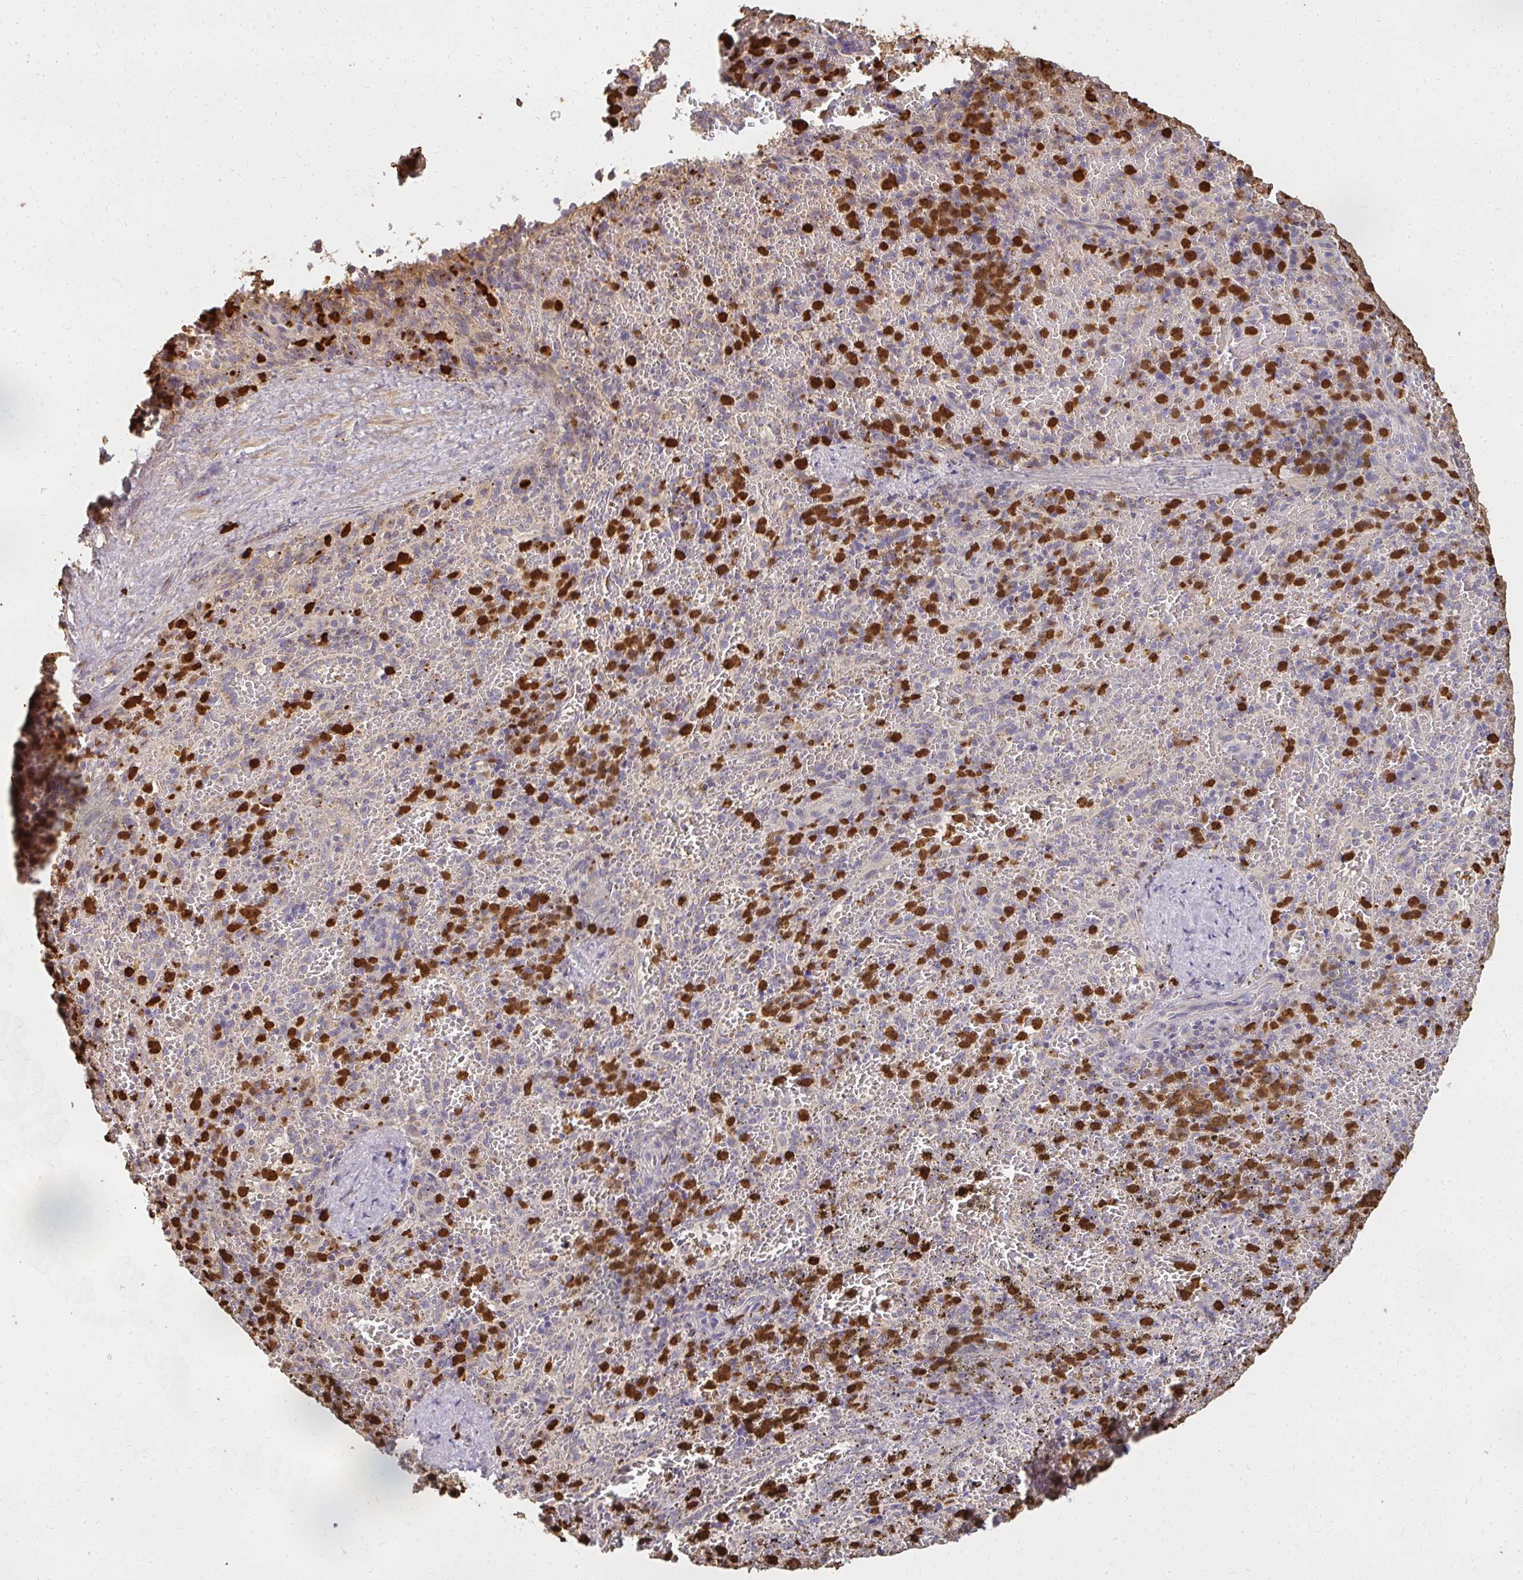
{"staining": {"intensity": "strong", "quantity": "25%-75%", "location": "cytoplasmic/membranous"}, "tissue": "spleen", "cell_type": "Cells in red pulp", "image_type": "normal", "snomed": [{"axis": "morphology", "description": "Normal tissue, NOS"}, {"axis": "topography", "description": "Spleen"}], "caption": "Spleen stained with DAB IHC exhibits high levels of strong cytoplasmic/membranous staining in approximately 25%-75% of cells in red pulp.", "gene": "CNTRL", "patient": {"sex": "female", "age": 50}}